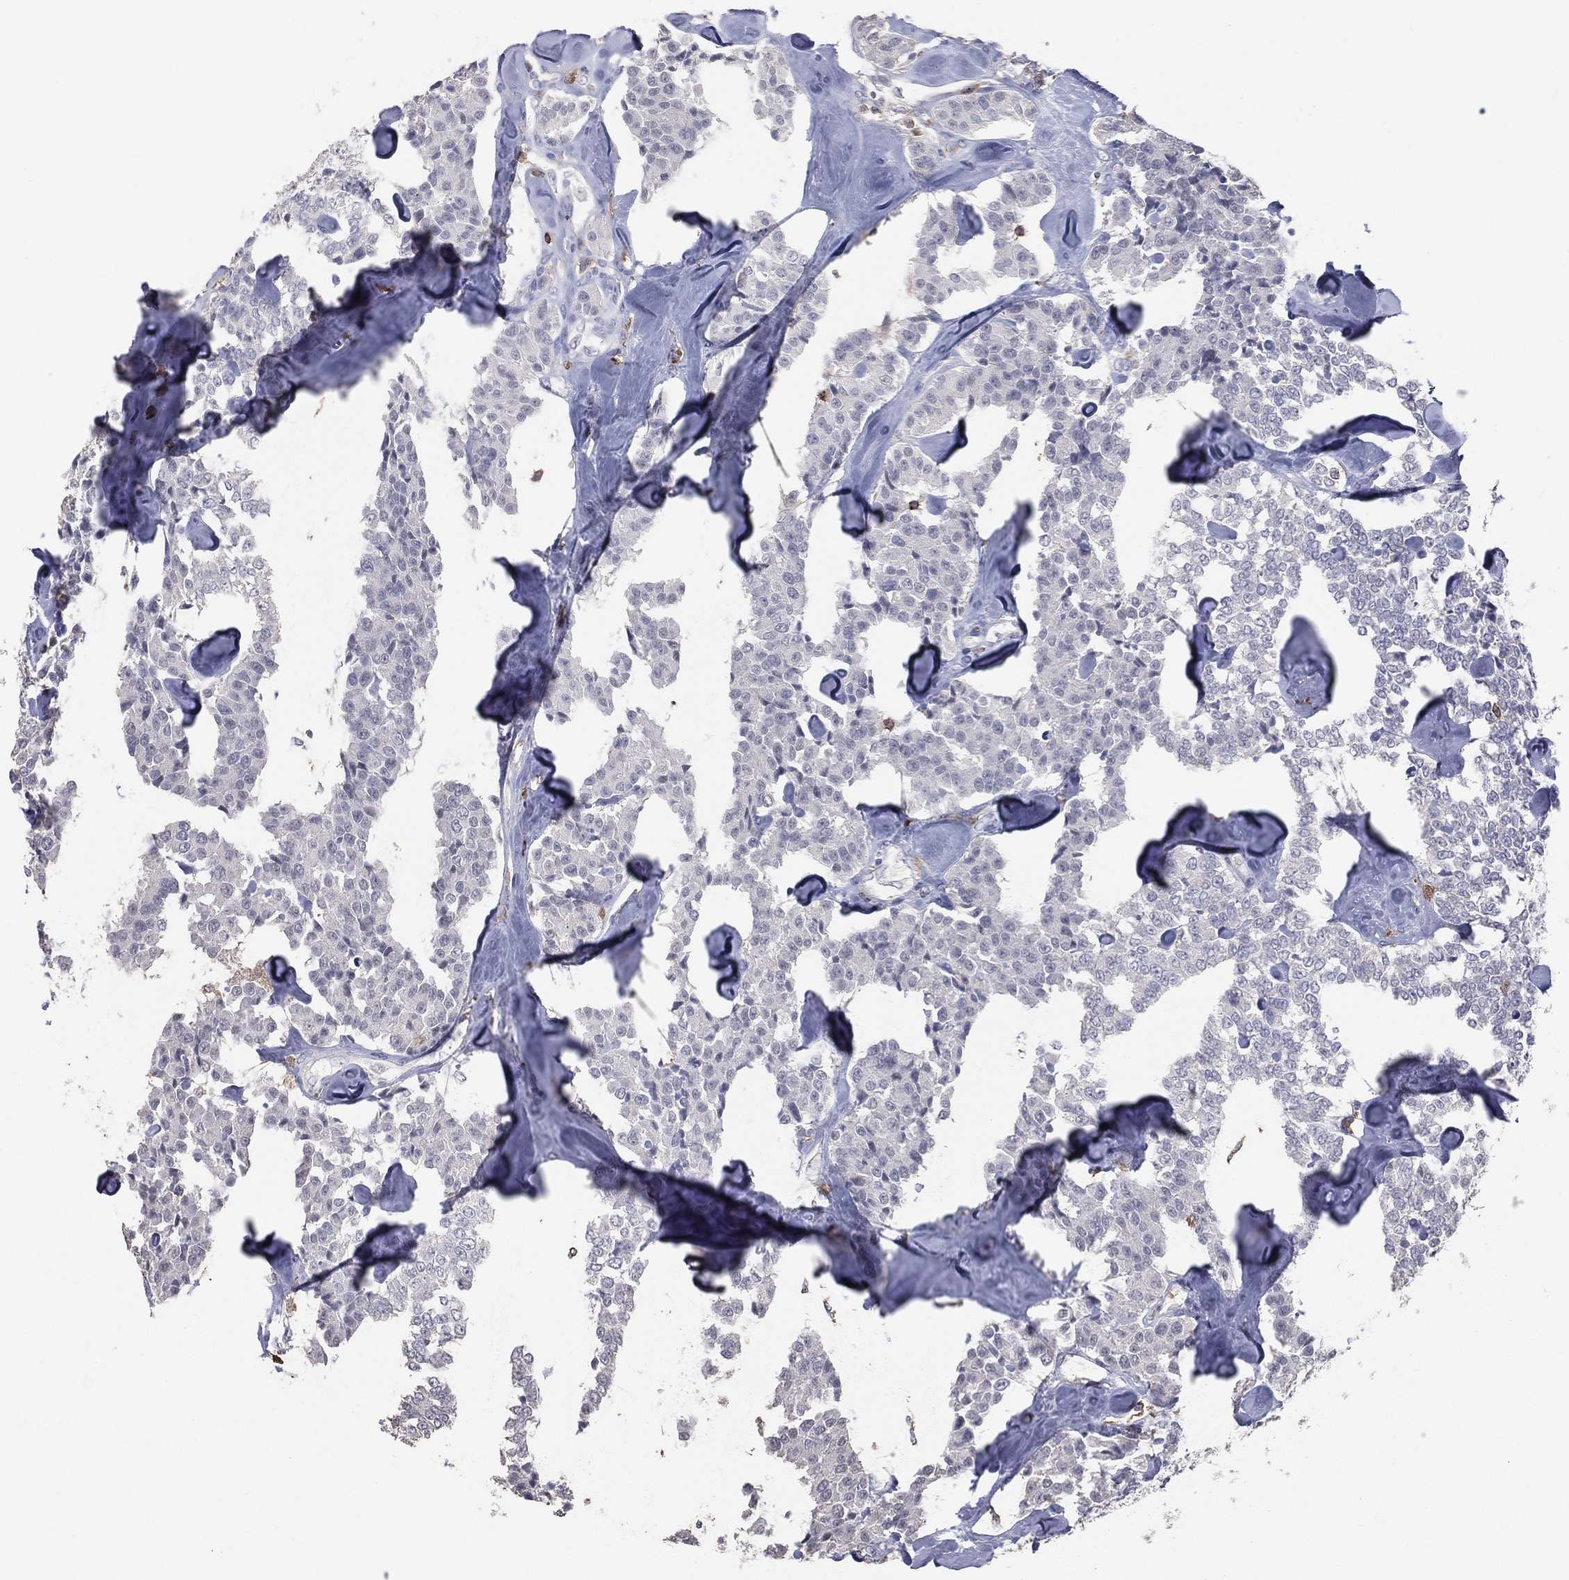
{"staining": {"intensity": "negative", "quantity": "none", "location": "none"}, "tissue": "carcinoid", "cell_type": "Tumor cells", "image_type": "cancer", "snomed": [{"axis": "morphology", "description": "Carcinoid, malignant, NOS"}, {"axis": "topography", "description": "Pancreas"}], "caption": "Immunohistochemical staining of human carcinoid demonstrates no significant staining in tumor cells.", "gene": "PSTPIP1", "patient": {"sex": "male", "age": 41}}